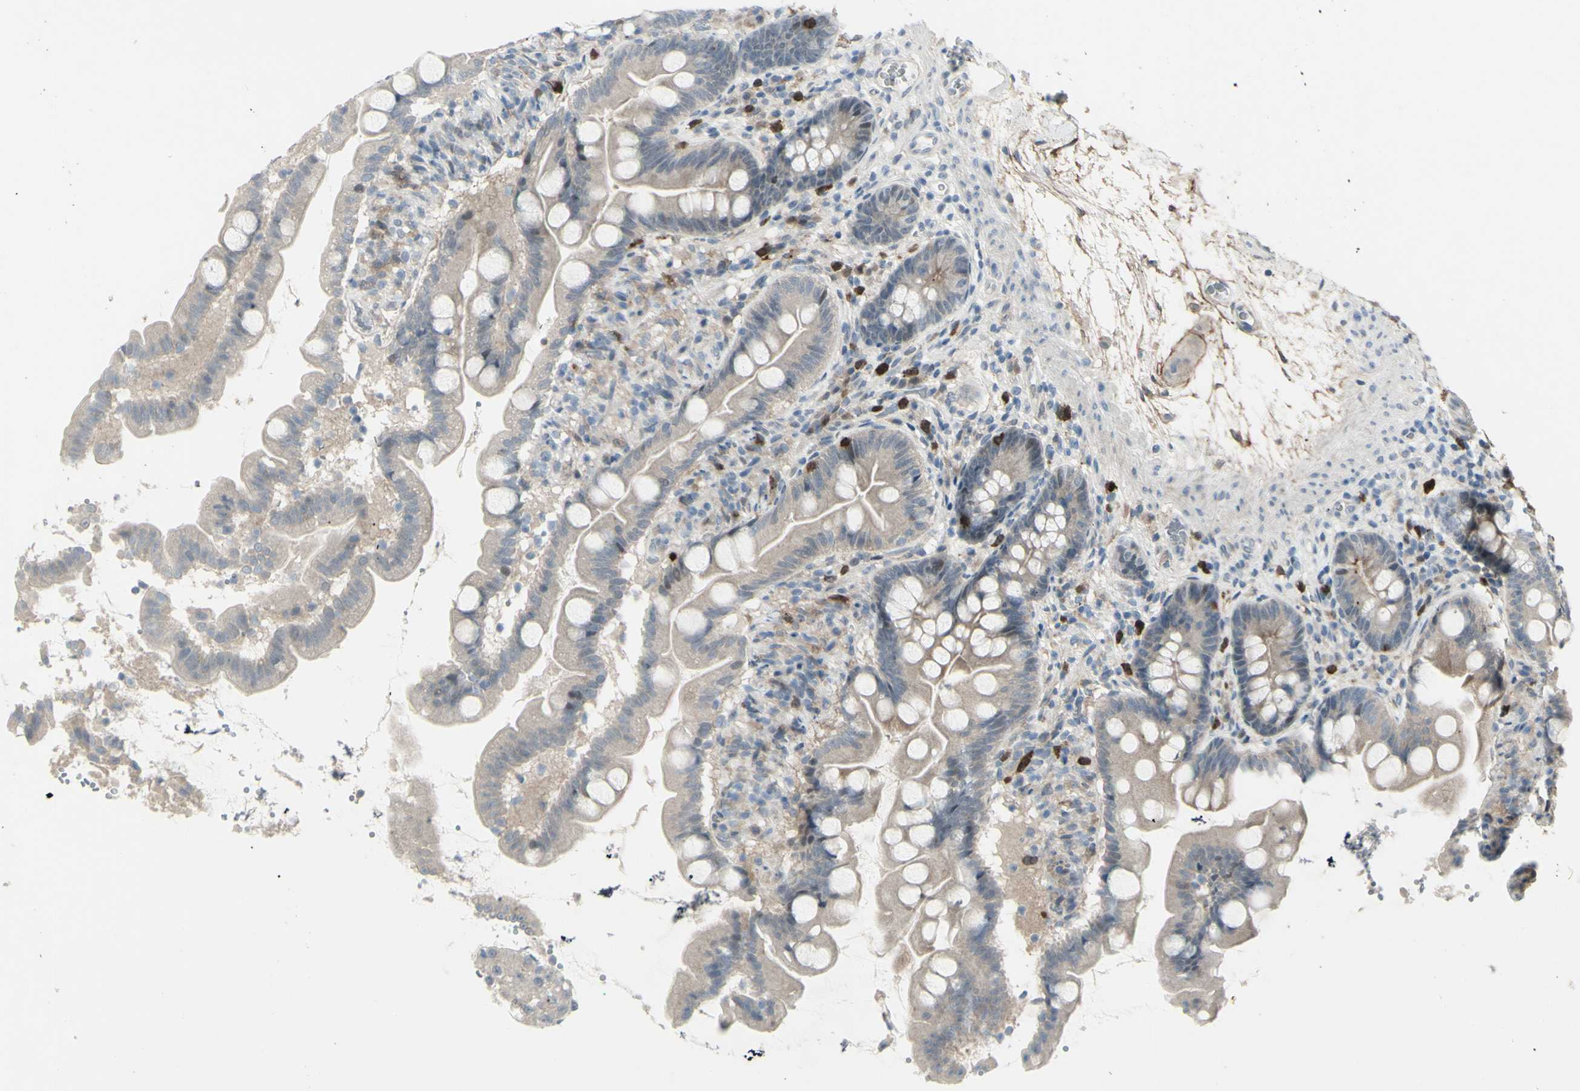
{"staining": {"intensity": "moderate", "quantity": "<25%", "location": "cytoplasmic/membranous"}, "tissue": "small intestine", "cell_type": "Glandular cells", "image_type": "normal", "snomed": [{"axis": "morphology", "description": "Normal tissue, NOS"}, {"axis": "topography", "description": "Small intestine"}], "caption": "An IHC histopathology image of unremarkable tissue is shown. Protein staining in brown highlights moderate cytoplasmic/membranous positivity in small intestine within glandular cells.", "gene": "ETNK1", "patient": {"sex": "female", "age": 56}}